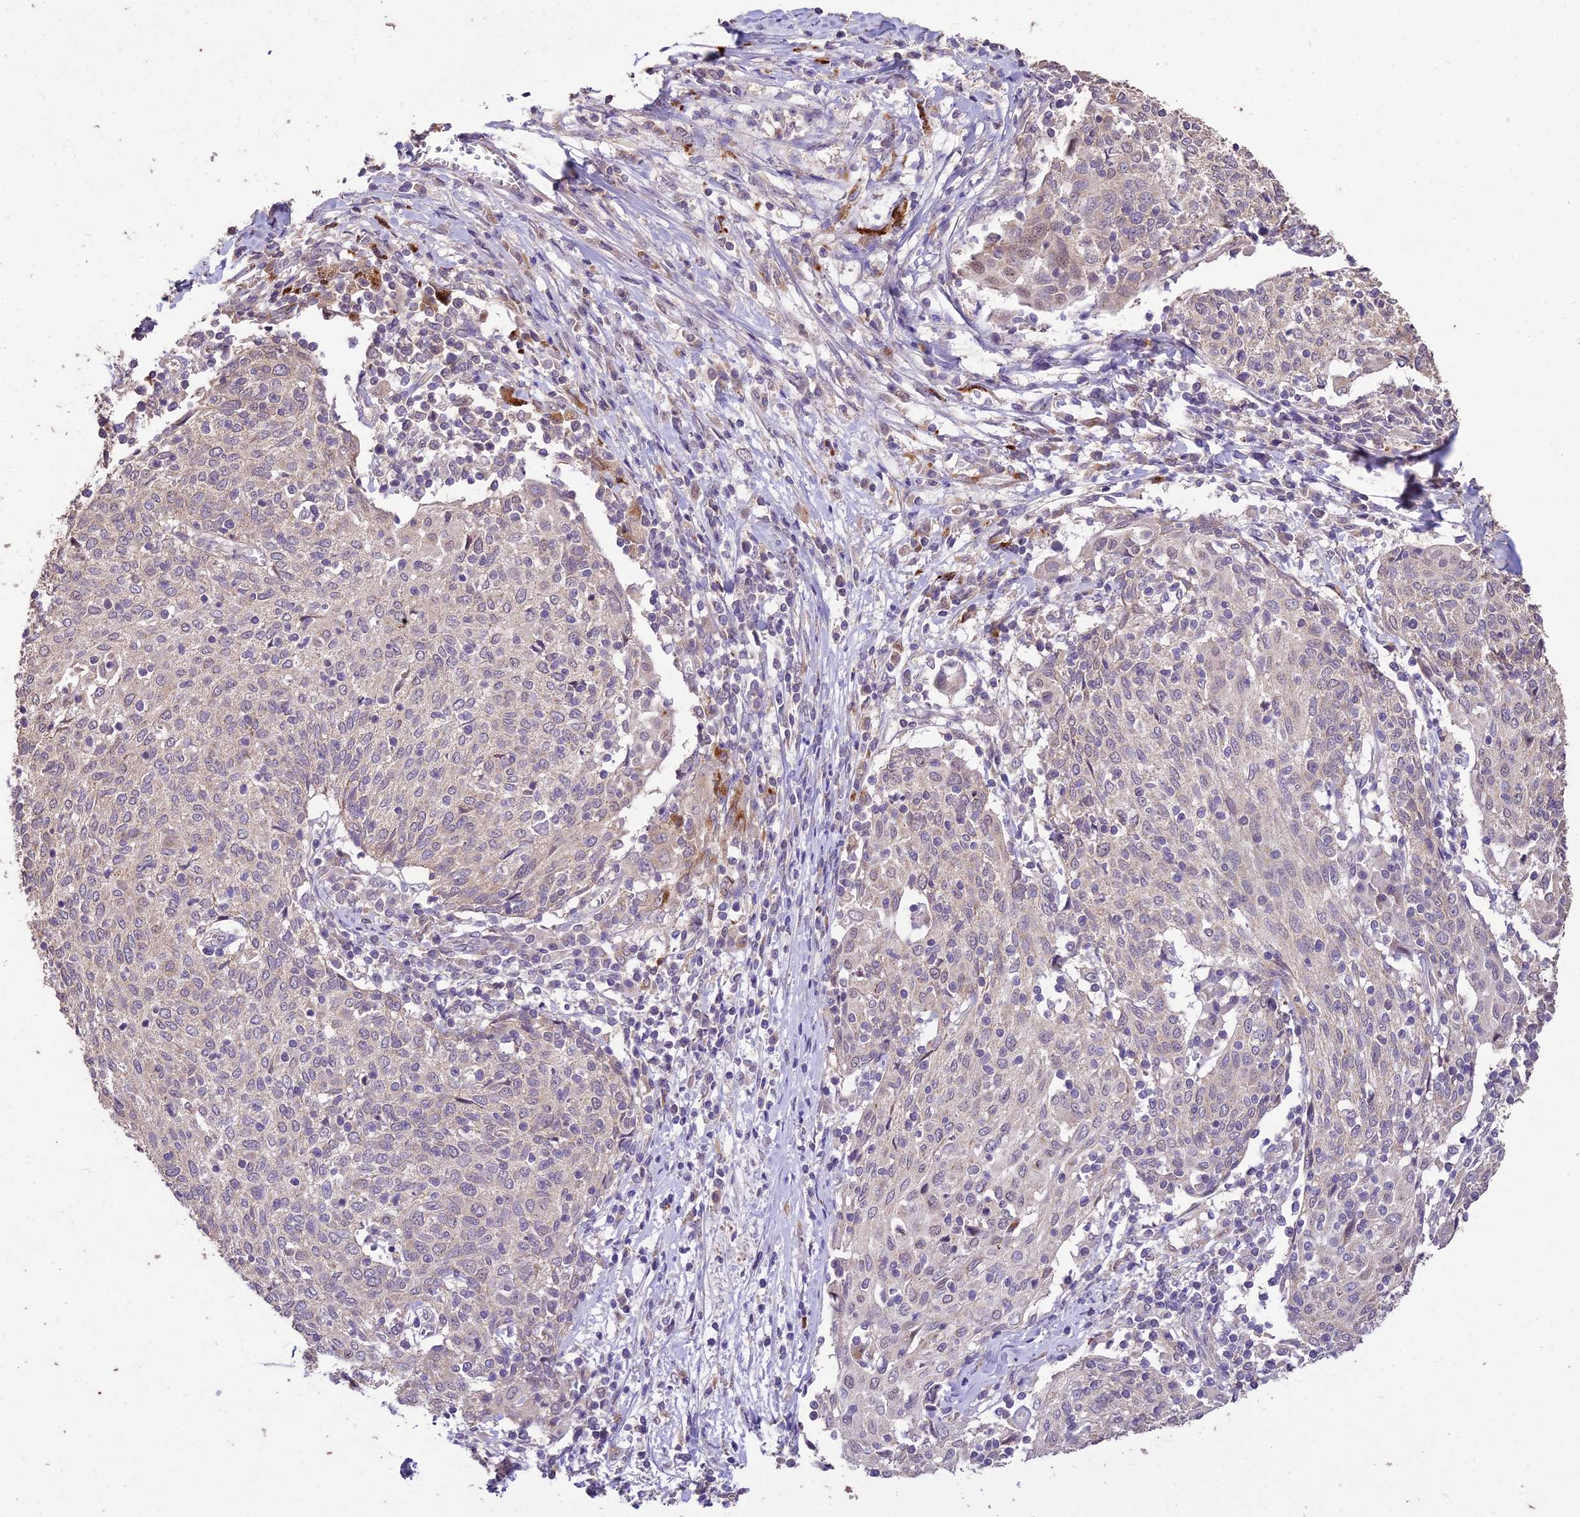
{"staining": {"intensity": "negative", "quantity": "none", "location": "none"}, "tissue": "cervical cancer", "cell_type": "Tumor cells", "image_type": "cancer", "snomed": [{"axis": "morphology", "description": "Squamous cell carcinoma, NOS"}, {"axis": "topography", "description": "Cervix"}], "caption": "Immunohistochemistry micrograph of squamous cell carcinoma (cervical) stained for a protein (brown), which demonstrates no staining in tumor cells.", "gene": "SDHD", "patient": {"sex": "female", "age": 52}}